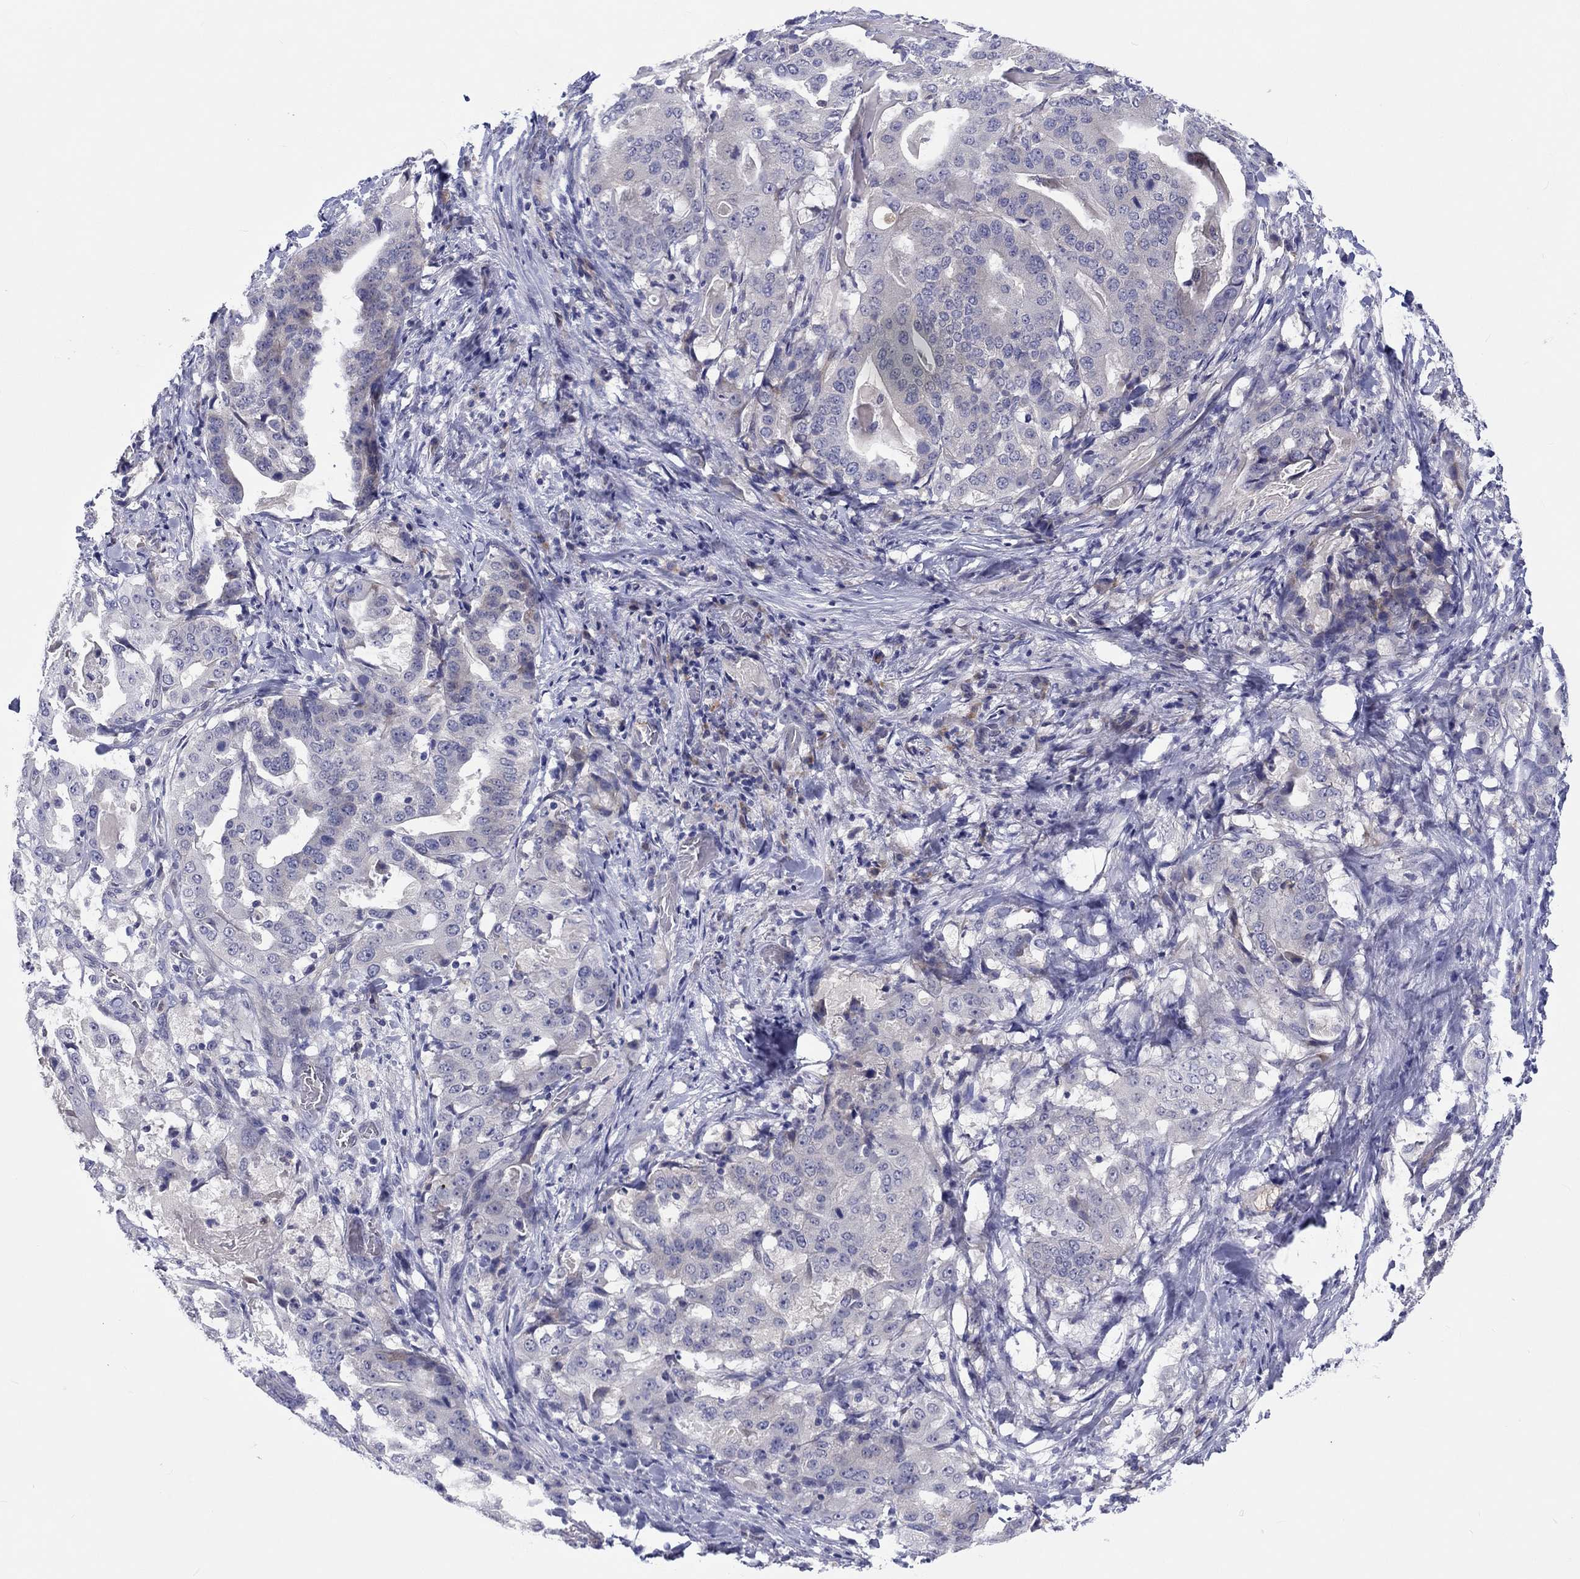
{"staining": {"intensity": "negative", "quantity": "none", "location": "none"}, "tissue": "stomach cancer", "cell_type": "Tumor cells", "image_type": "cancer", "snomed": [{"axis": "morphology", "description": "Adenocarcinoma, NOS"}, {"axis": "topography", "description": "Stomach"}], "caption": "Immunohistochemistry of stomach adenocarcinoma reveals no expression in tumor cells.", "gene": "ABCG4", "patient": {"sex": "male", "age": 48}}